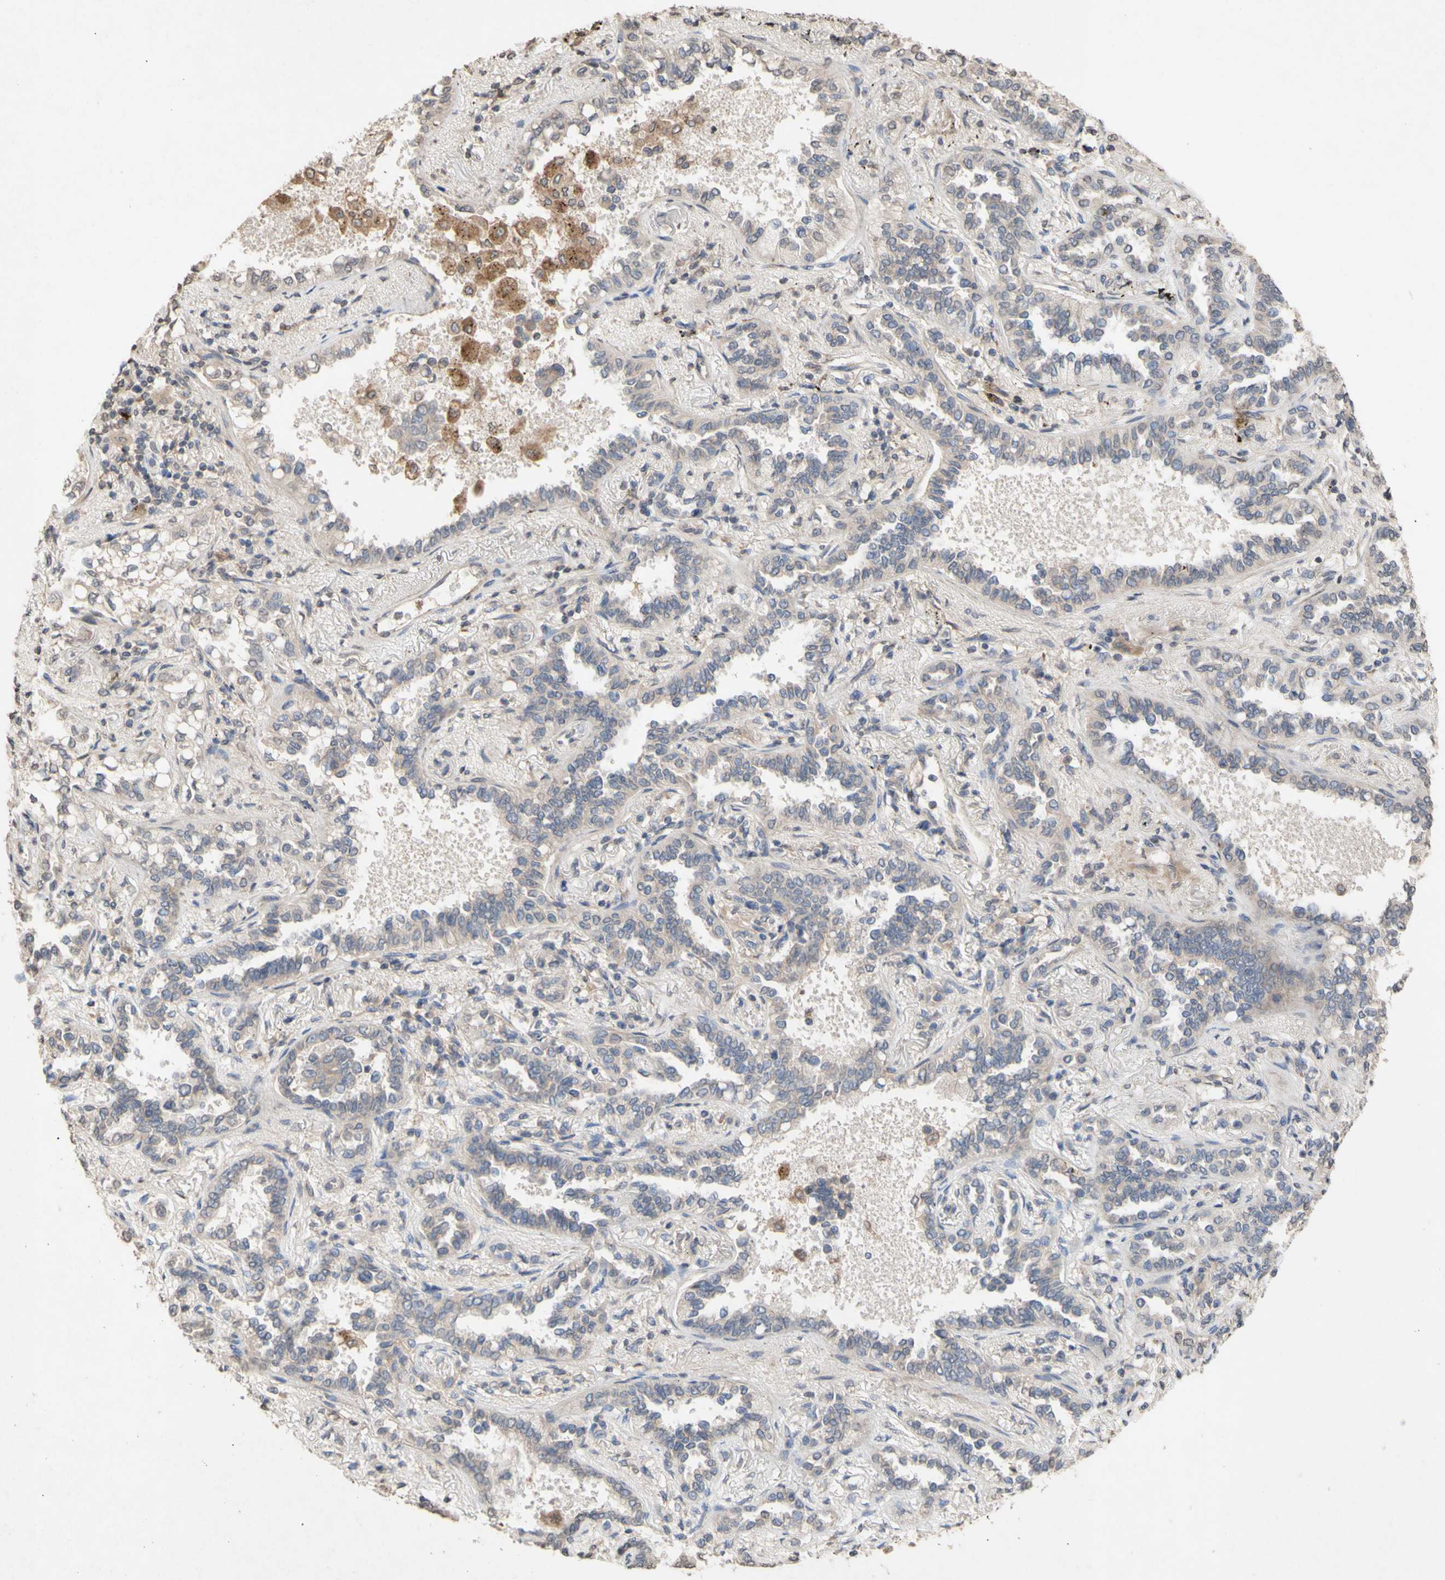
{"staining": {"intensity": "weak", "quantity": "<25%", "location": "cytoplasmic/membranous"}, "tissue": "lung cancer", "cell_type": "Tumor cells", "image_type": "cancer", "snomed": [{"axis": "morphology", "description": "Normal tissue, NOS"}, {"axis": "morphology", "description": "Adenocarcinoma, NOS"}, {"axis": "topography", "description": "Lung"}], "caption": "Immunohistochemistry micrograph of neoplastic tissue: human lung cancer stained with DAB exhibits no significant protein positivity in tumor cells.", "gene": "NECTIN3", "patient": {"sex": "male", "age": 59}}